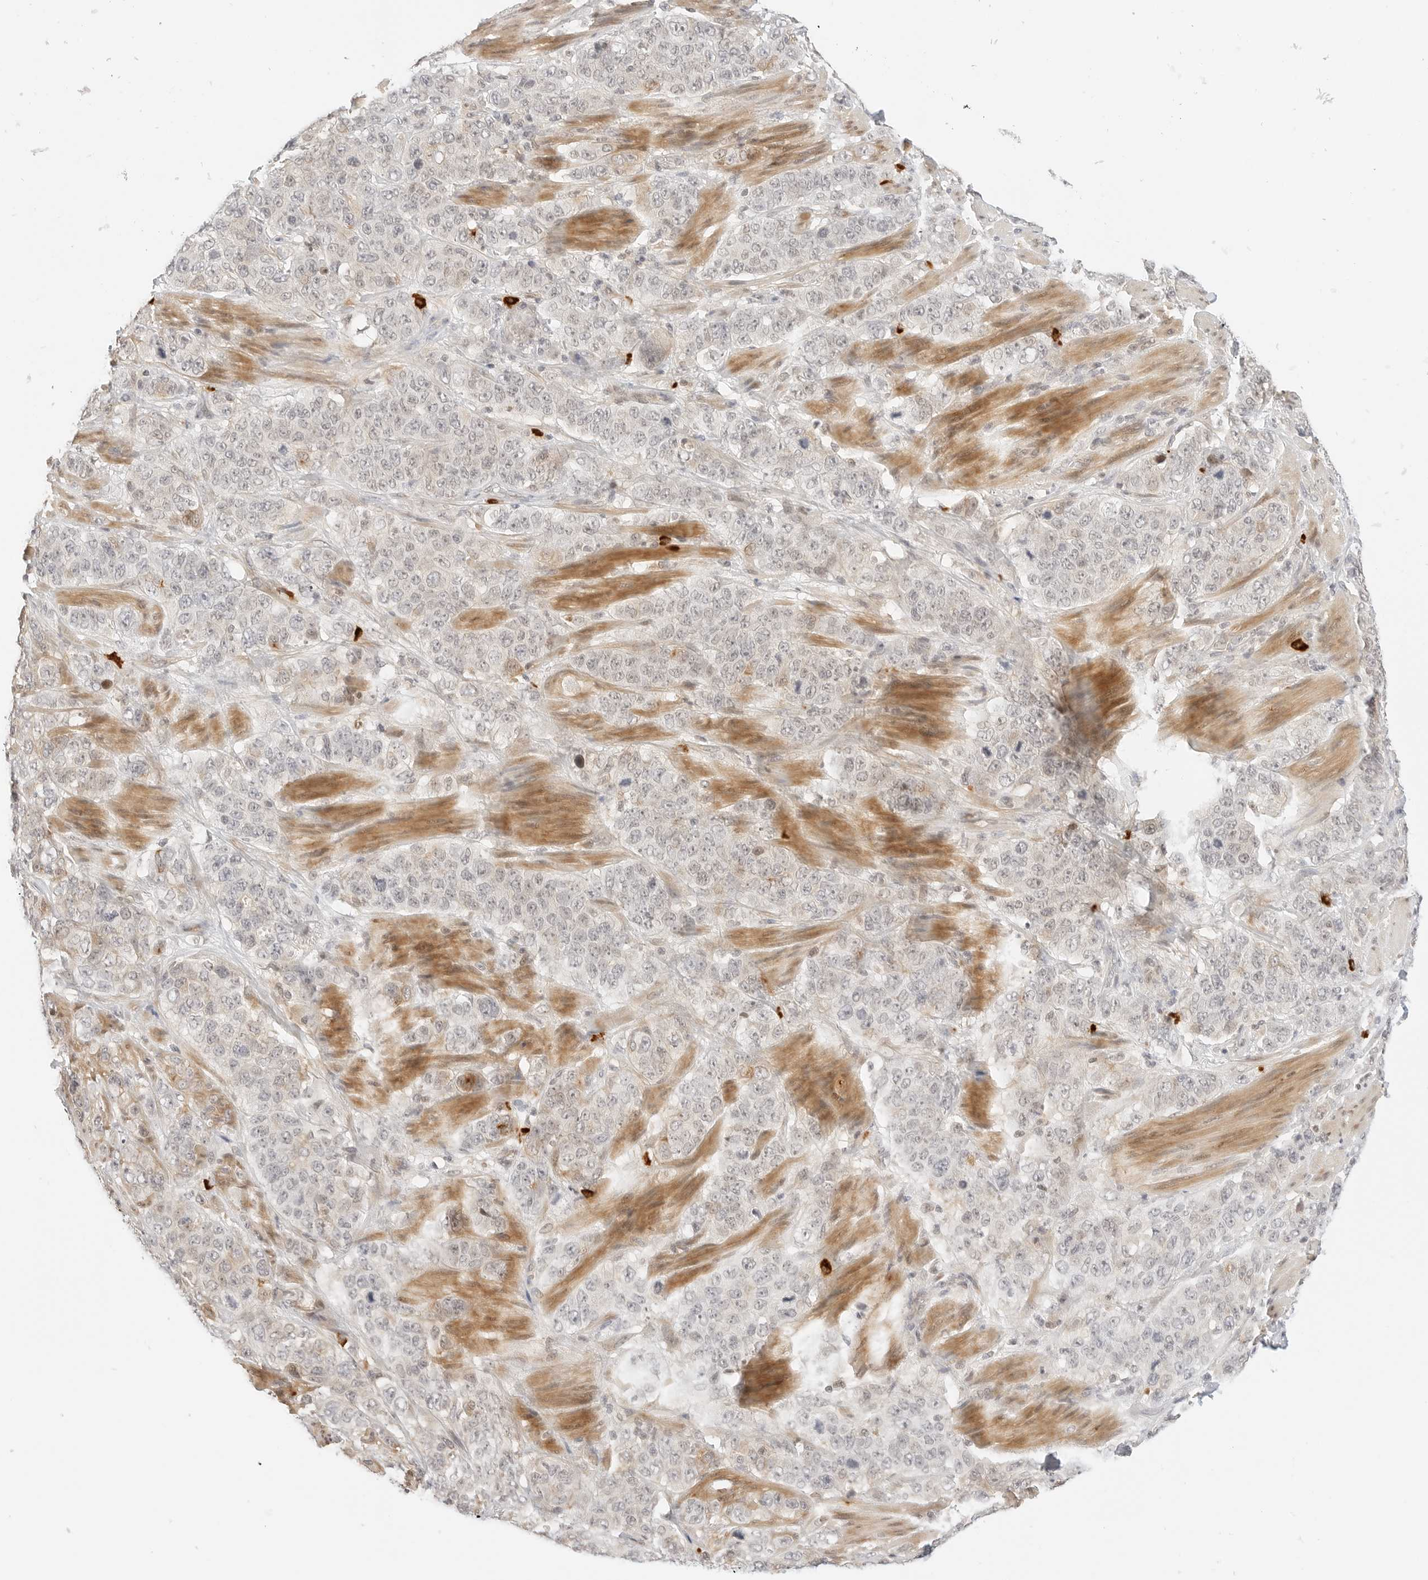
{"staining": {"intensity": "weak", "quantity": "25%-75%", "location": "nuclear"}, "tissue": "stomach cancer", "cell_type": "Tumor cells", "image_type": "cancer", "snomed": [{"axis": "morphology", "description": "Adenocarcinoma, NOS"}, {"axis": "topography", "description": "Stomach"}], "caption": "High-magnification brightfield microscopy of adenocarcinoma (stomach) stained with DAB (3,3'-diaminobenzidine) (brown) and counterstained with hematoxylin (blue). tumor cells exhibit weak nuclear positivity is identified in about25%-75% of cells.", "gene": "TEKT2", "patient": {"sex": "male", "age": 48}}